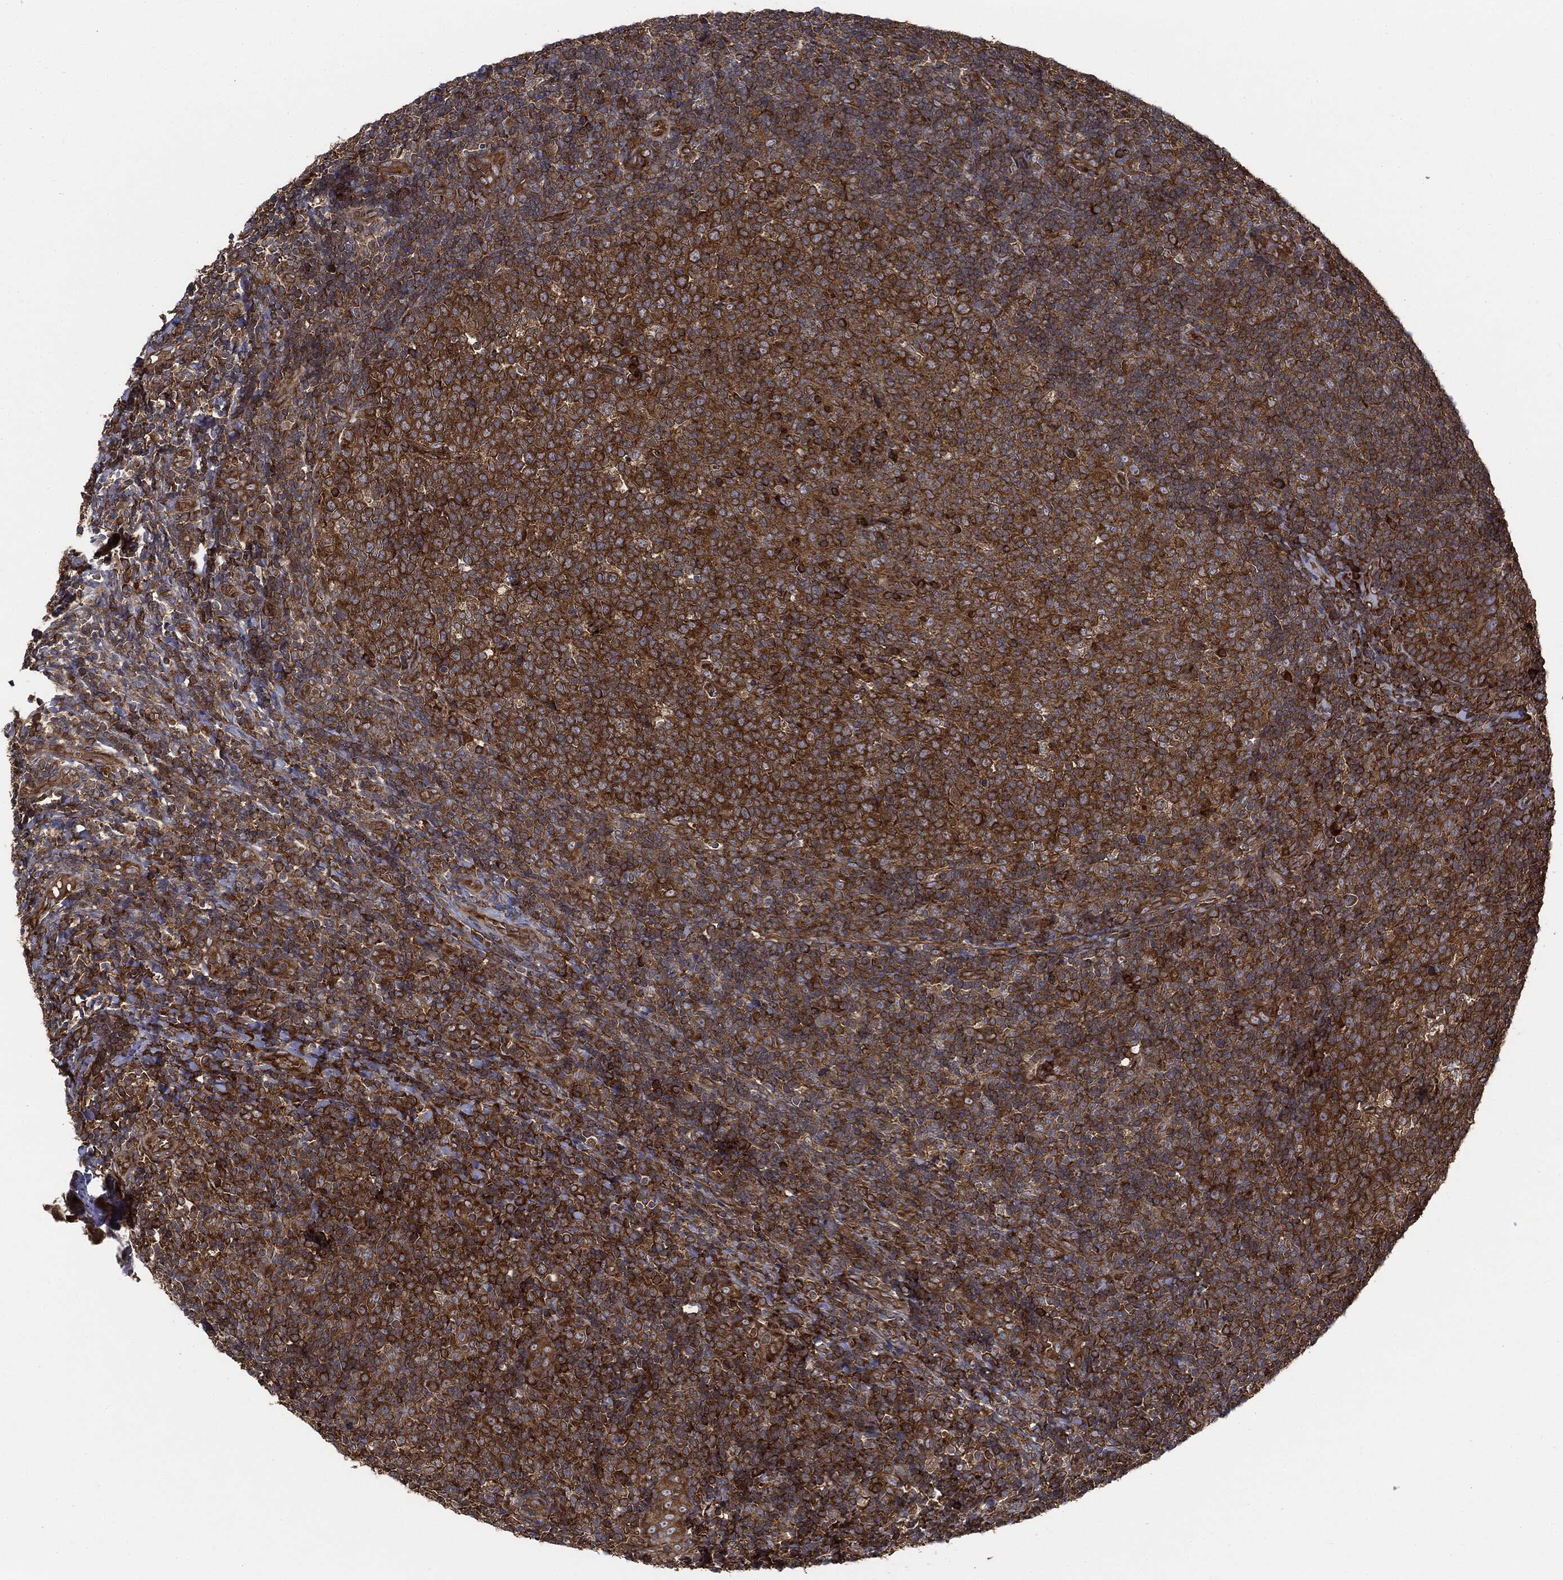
{"staining": {"intensity": "strong", "quantity": "25%-75%", "location": "cytoplasmic/membranous"}, "tissue": "tonsil", "cell_type": "Germinal center cells", "image_type": "normal", "snomed": [{"axis": "morphology", "description": "Normal tissue, NOS"}, {"axis": "topography", "description": "Tonsil"}], "caption": "Immunohistochemical staining of benign tonsil reveals 25%-75% levels of strong cytoplasmic/membranous protein positivity in approximately 25%-75% of germinal center cells. (DAB IHC with brightfield microscopy, high magnification).", "gene": "EIF2AK2", "patient": {"sex": "female", "age": 5}}